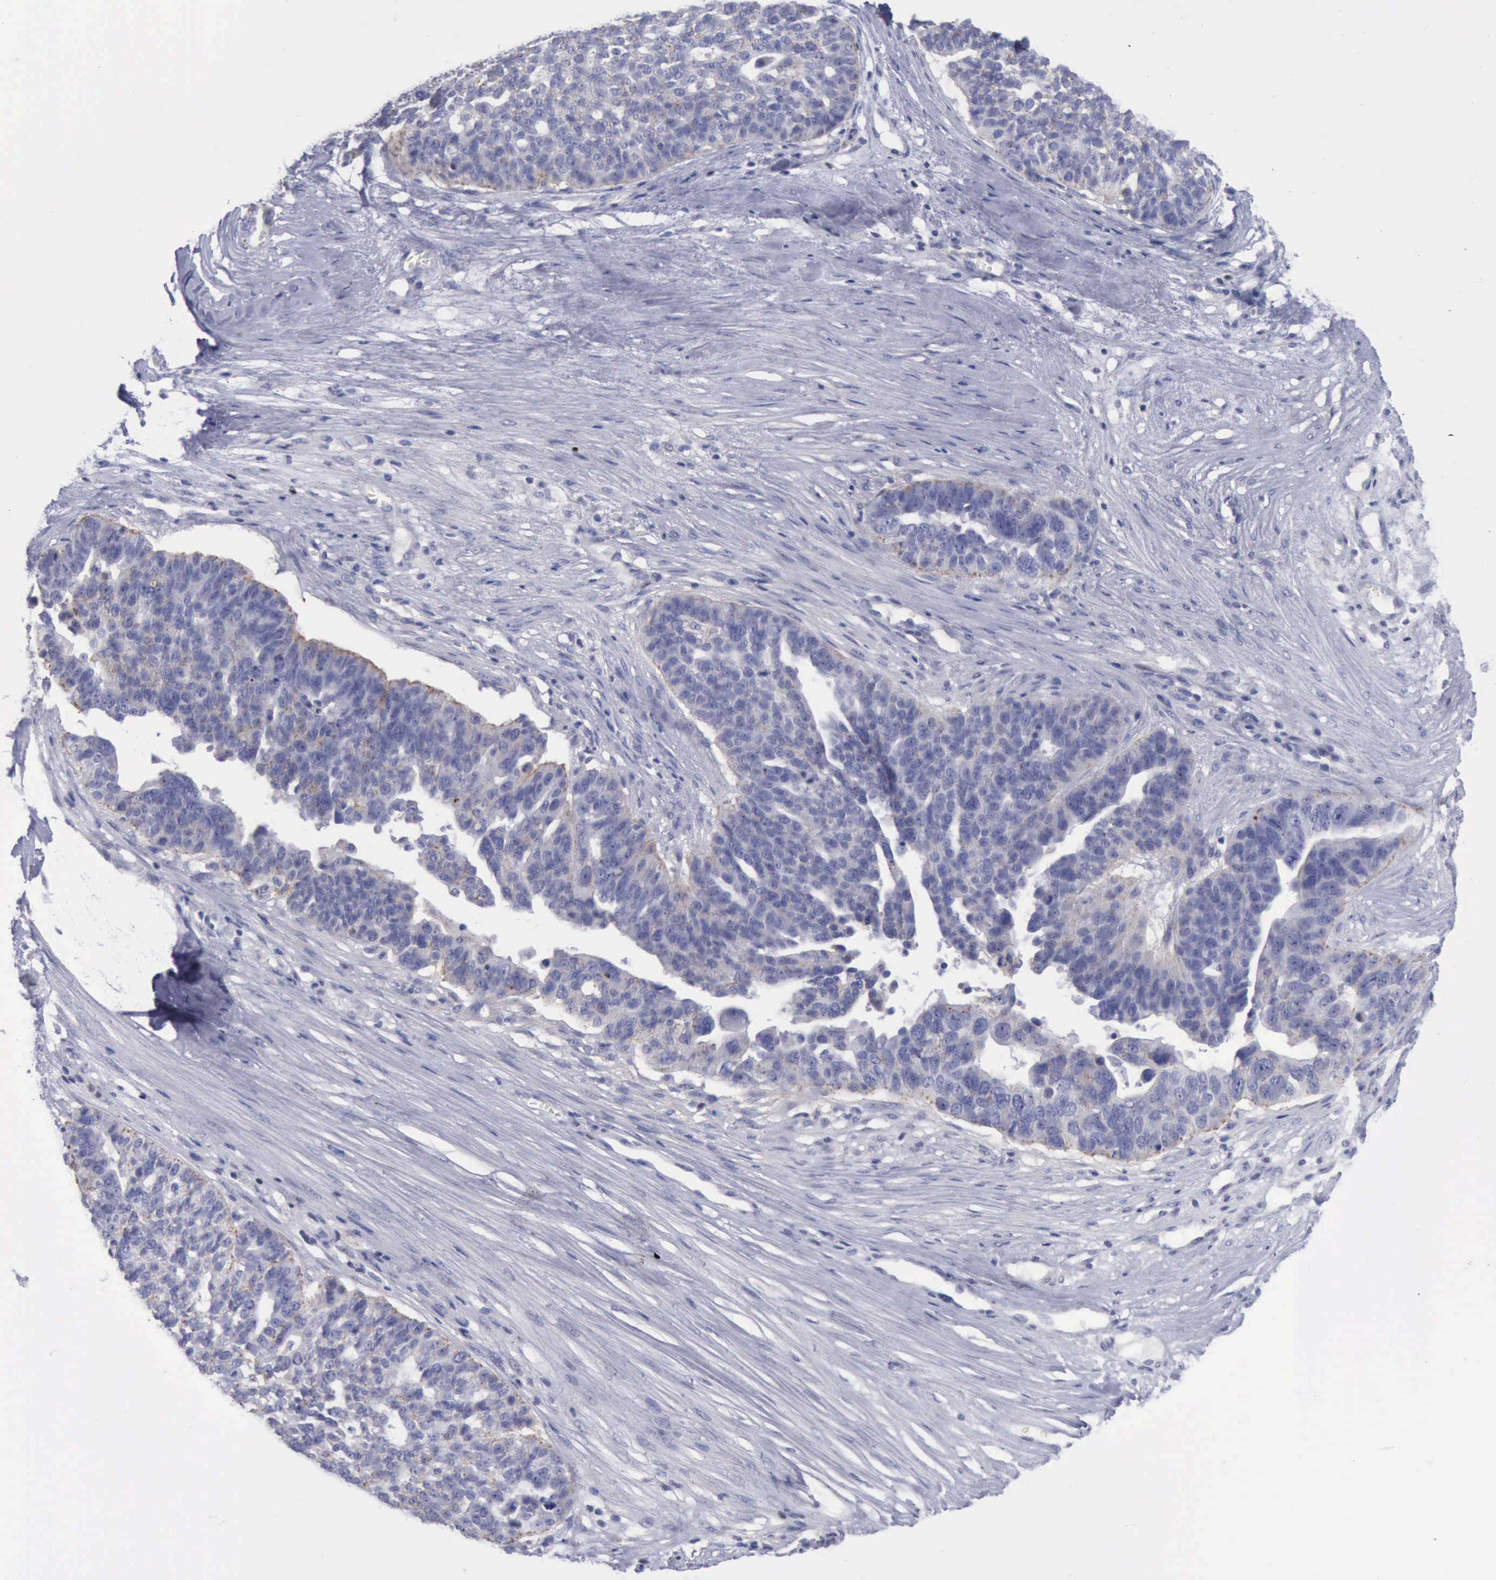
{"staining": {"intensity": "negative", "quantity": "none", "location": "none"}, "tissue": "ovarian cancer", "cell_type": "Tumor cells", "image_type": "cancer", "snomed": [{"axis": "morphology", "description": "Cystadenocarcinoma, serous, NOS"}, {"axis": "topography", "description": "Ovary"}], "caption": "Histopathology image shows no significant protein staining in tumor cells of serous cystadenocarcinoma (ovarian).", "gene": "SATB2", "patient": {"sex": "female", "age": 59}}